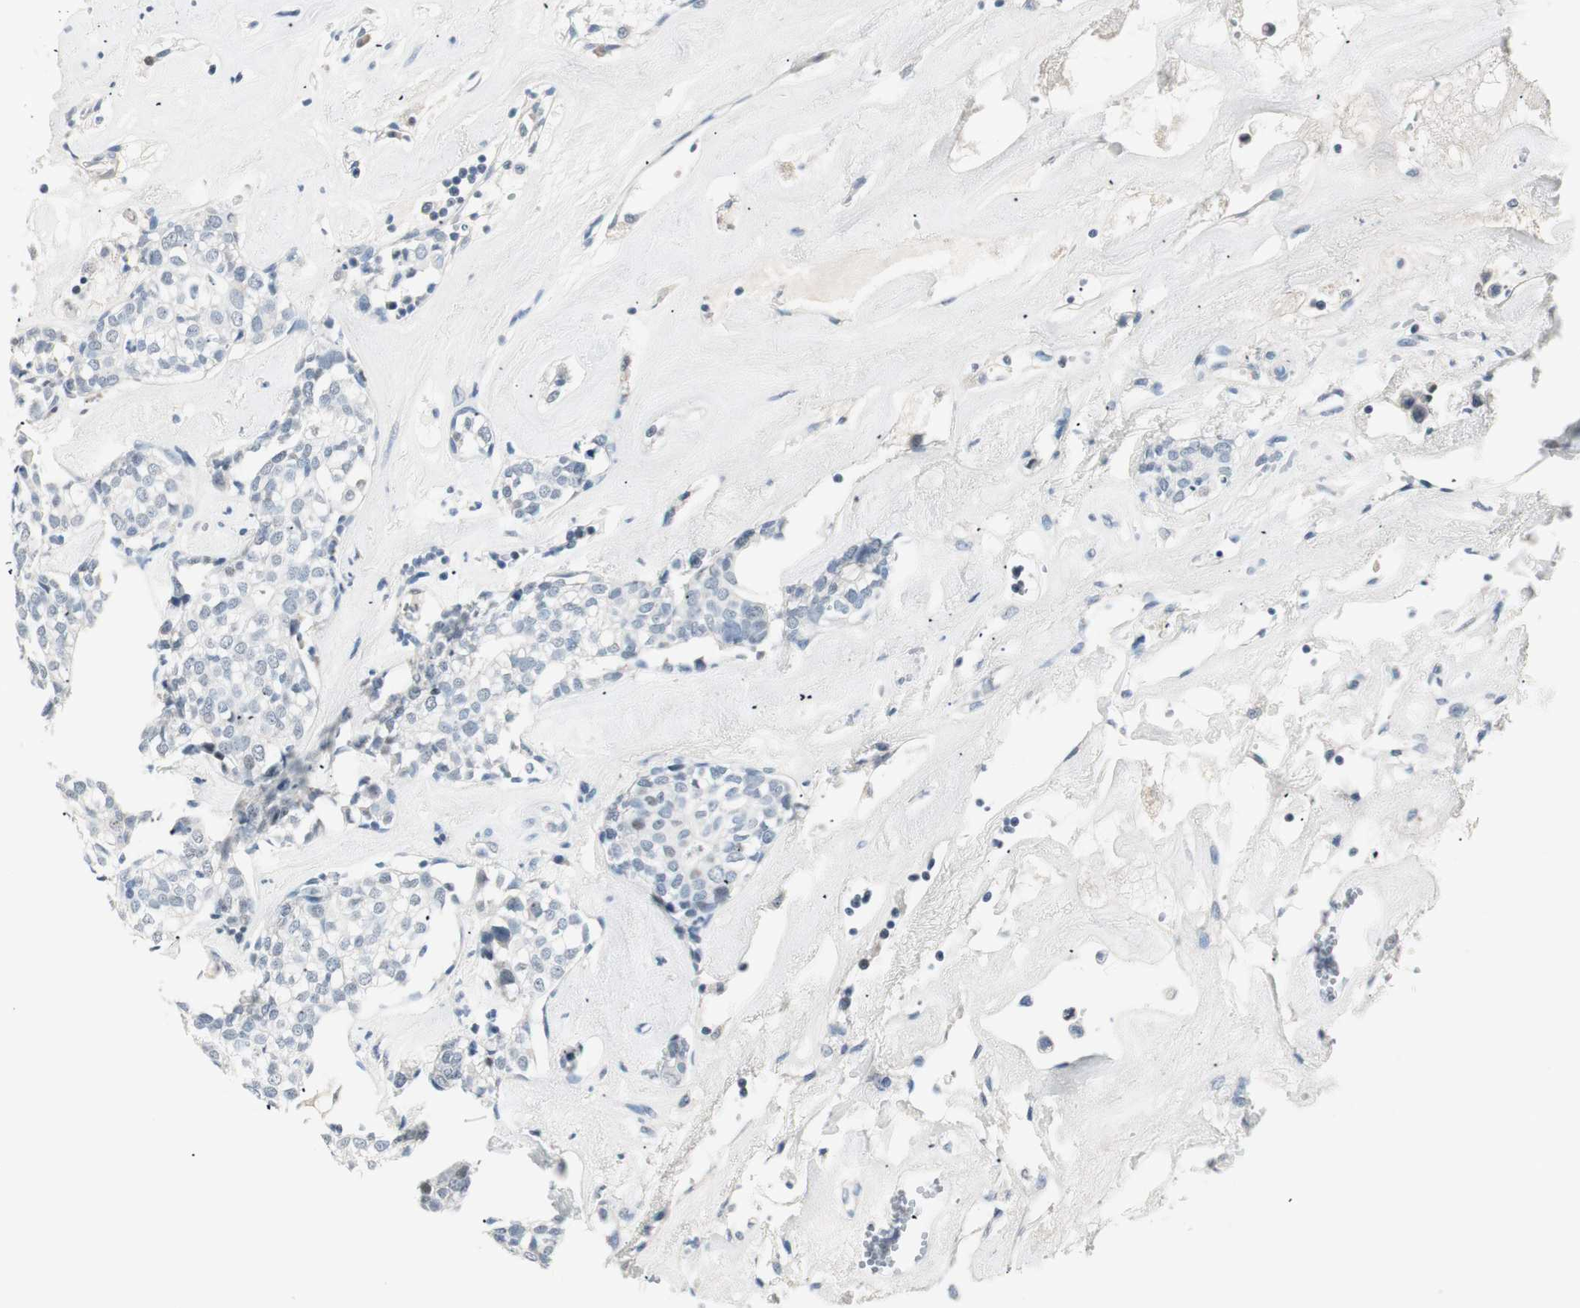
{"staining": {"intensity": "negative", "quantity": "none", "location": "none"}, "tissue": "head and neck cancer", "cell_type": "Tumor cells", "image_type": "cancer", "snomed": [{"axis": "morphology", "description": "Adenocarcinoma, NOS"}, {"axis": "topography", "description": "Salivary gland"}, {"axis": "topography", "description": "Head-Neck"}], "caption": "Immunohistochemistry photomicrograph of neoplastic tissue: human head and neck cancer stained with DAB (3,3'-diaminobenzidine) demonstrates no significant protein staining in tumor cells. Nuclei are stained in blue.", "gene": "HOXB13", "patient": {"sex": "female", "age": 65}}